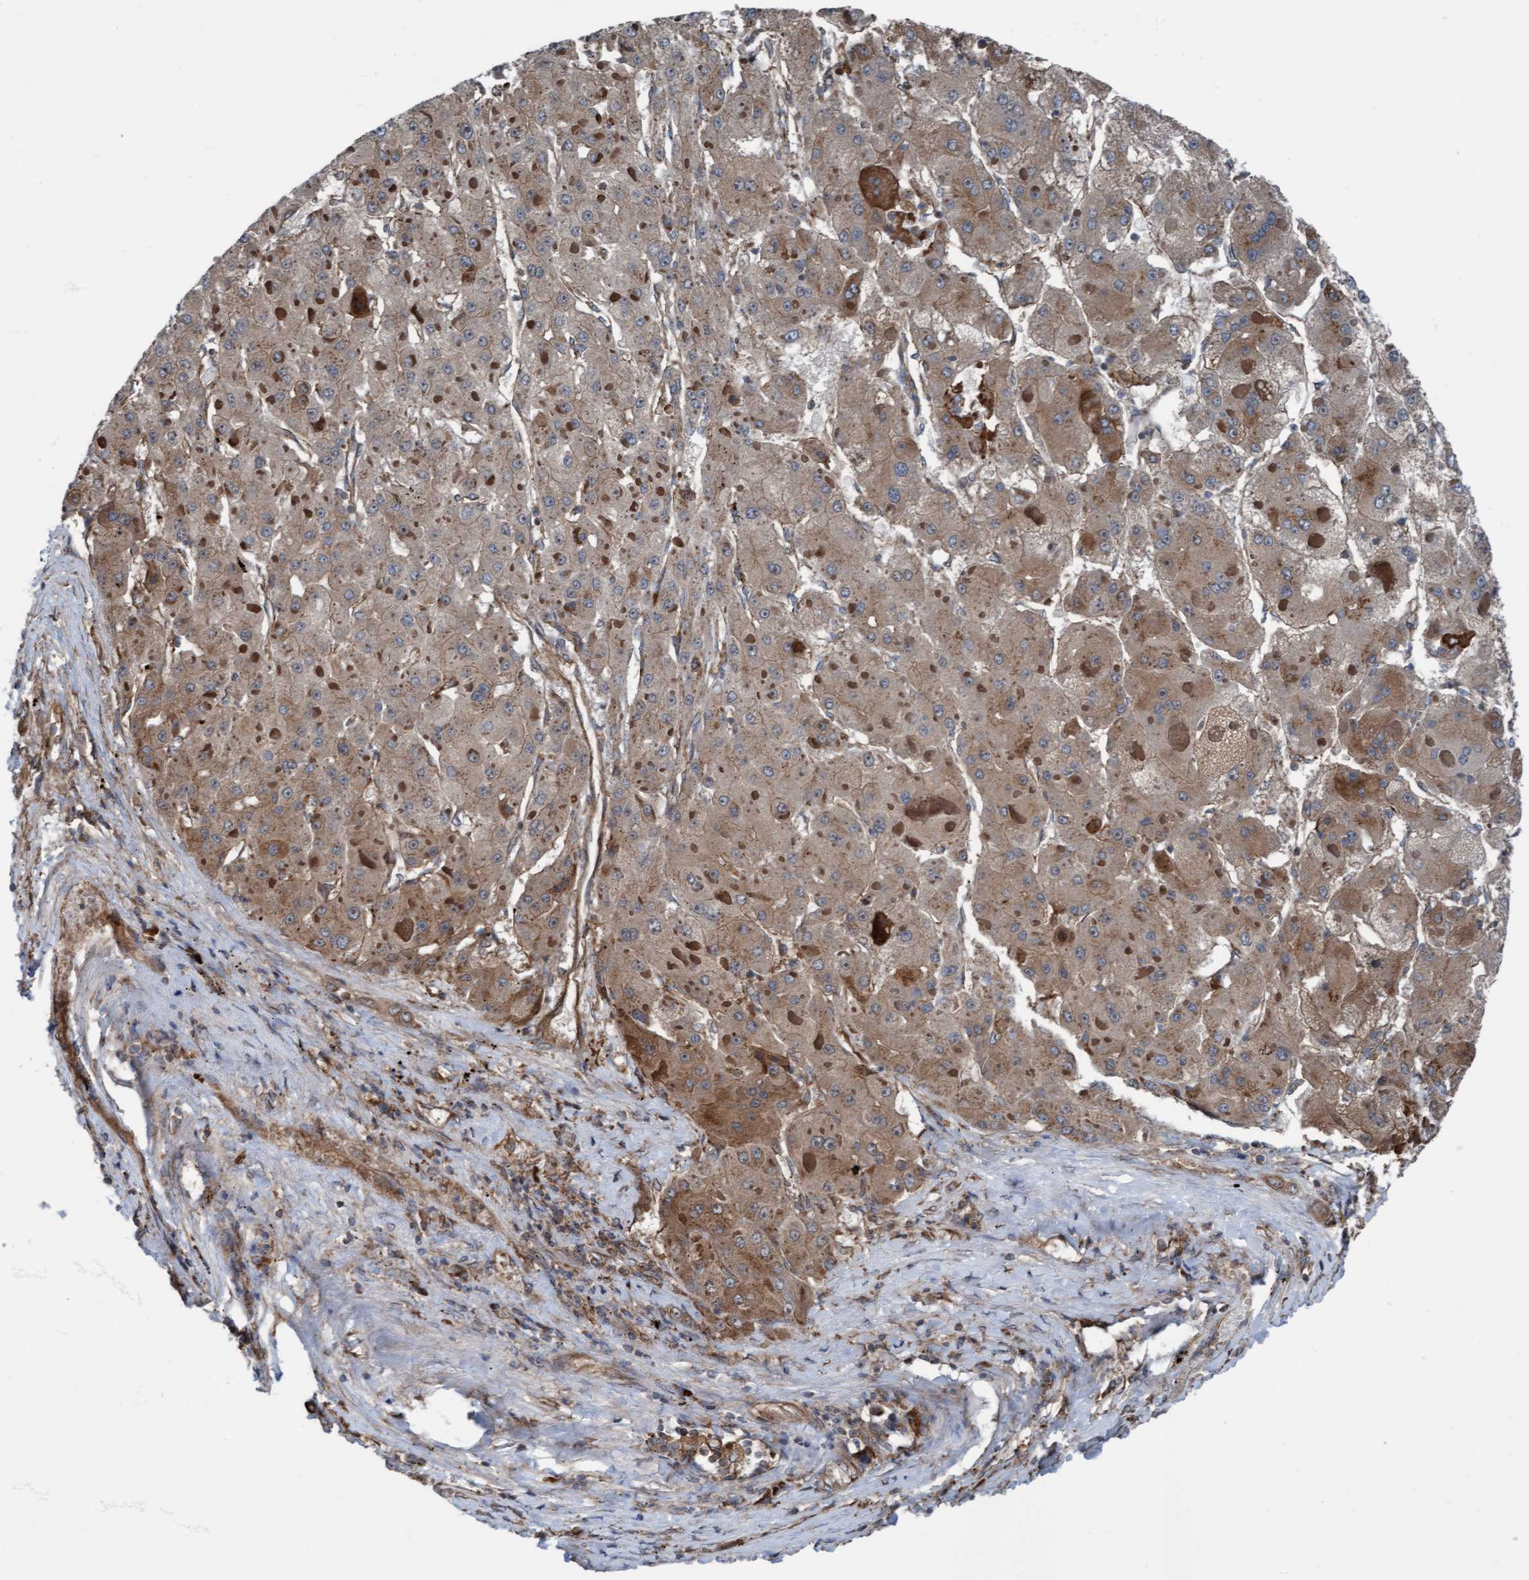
{"staining": {"intensity": "weak", "quantity": "25%-75%", "location": "cytoplasmic/membranous"}, "tissue": "liver cancer", "cell_type": "Tumor cells", "image_type": "cancer", "snomed": [{"axis": "morphology", "description": "Carcinoma, Hepatocellular, NOS"}, {"axis": "topography", "description": "Liver"}], "caption": "Liver cancer (hepatocellular carcinoma) stained for a protein exhibits weak cytoplasmic/membranous positivity in tumor cells. The staining is performed using DAB brown chromogen to label protein expression. The nuclei are counter-stained blue using hematoxylin.", "gene": "RAP1GAP2", "patient": {"sex": "female", "age": 73}}